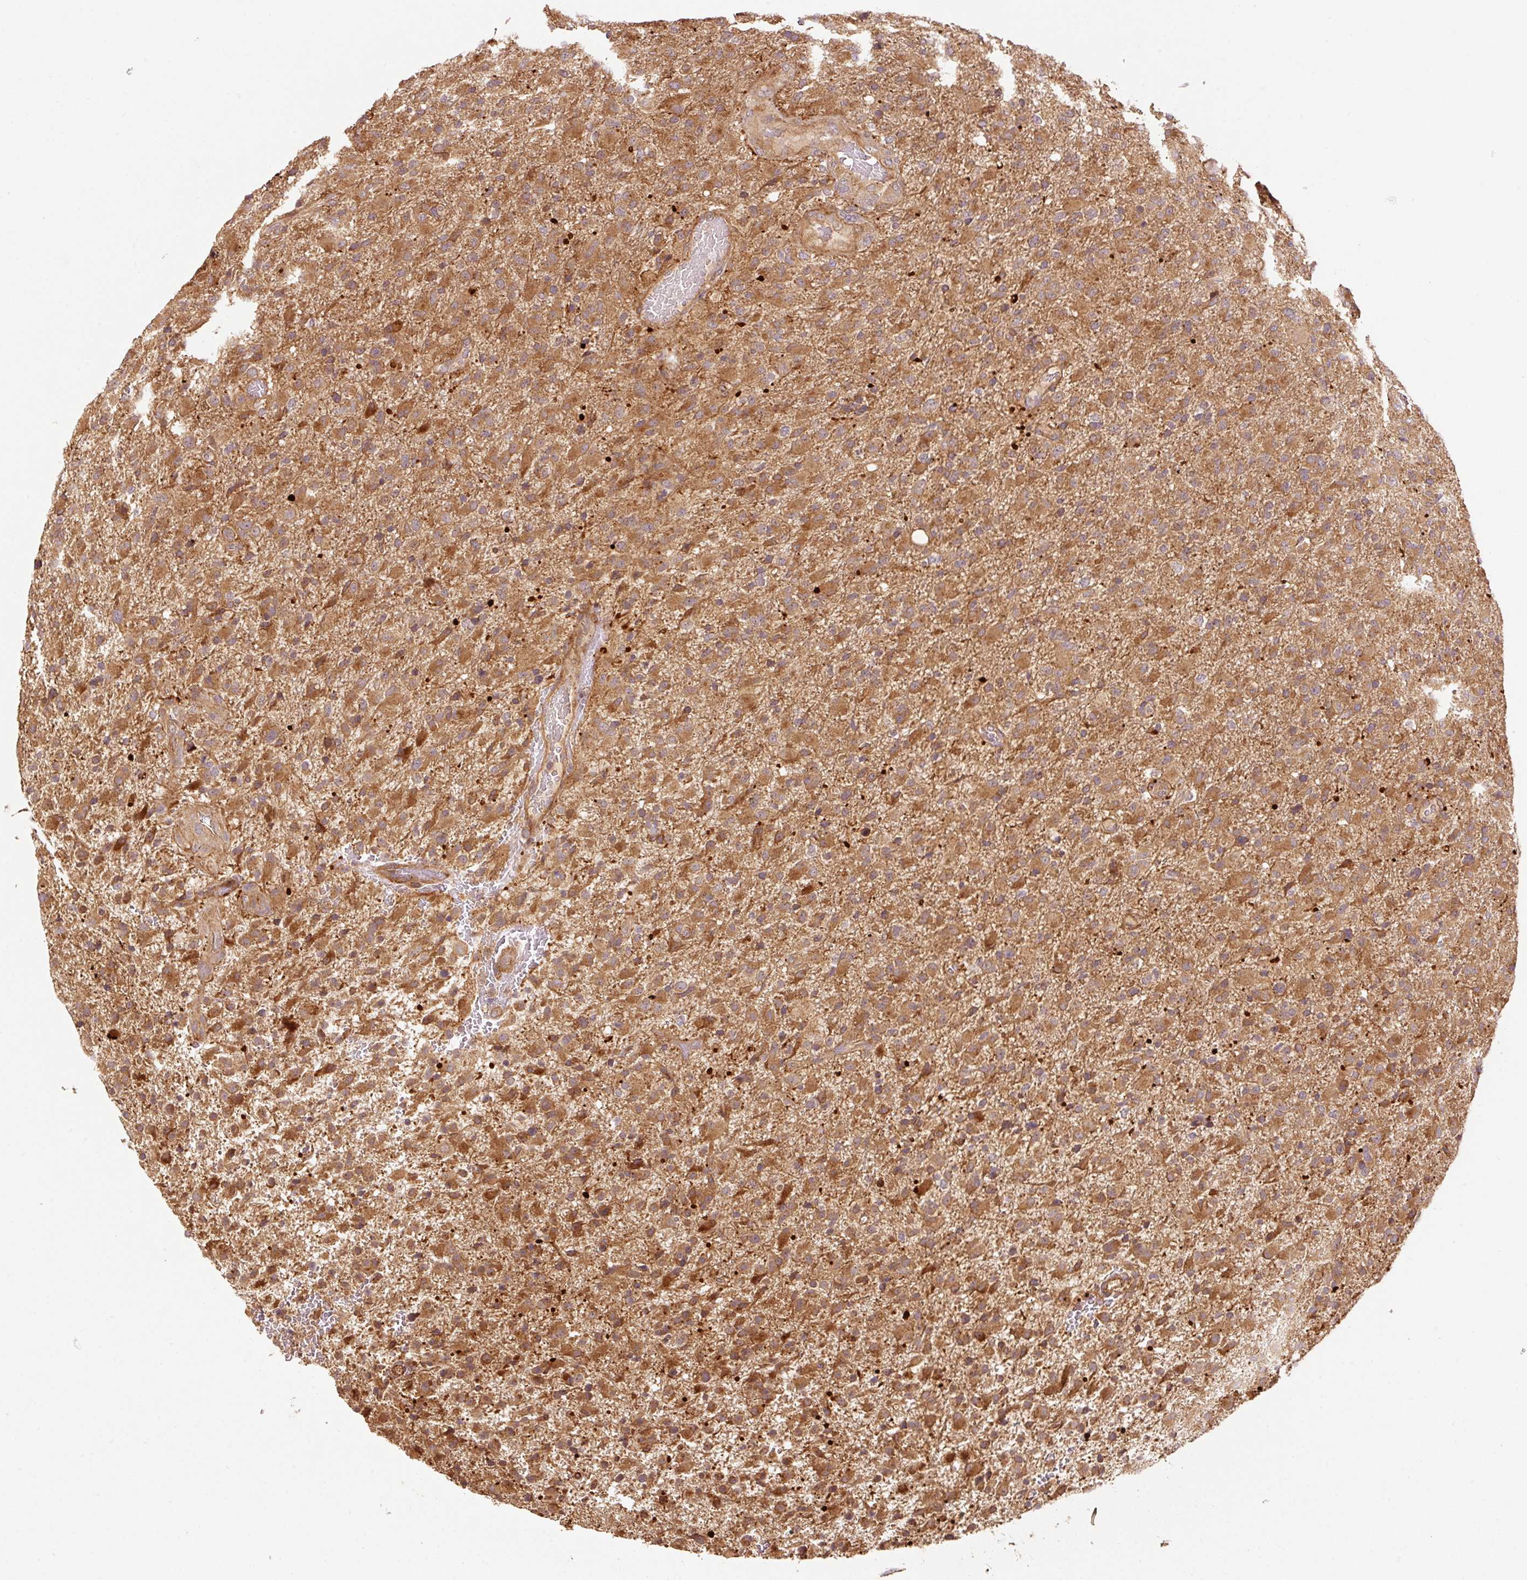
{"staining": {"intensity": "strong", "quantity": ">75%", "location": "cytoplasmic/membranous"}, "tissue": "glioma", "cell_type": "Tumor cells", "image_type": "cancer", "snomed": [{"axis": "morphology", "description": "Glioma, malignant, Low grade"}, {"axis": "topography", "description": "Brain"}], "caption": "Immunohistochemistry image of human malignant glioma (low-grade) stained for a protein (brown), which reveals high levels of strong cytoplasmic/membranous staining in about >75% of tumor cells.", "gene": "OXER1", "patient": {"sex": "male", "age": 65}}